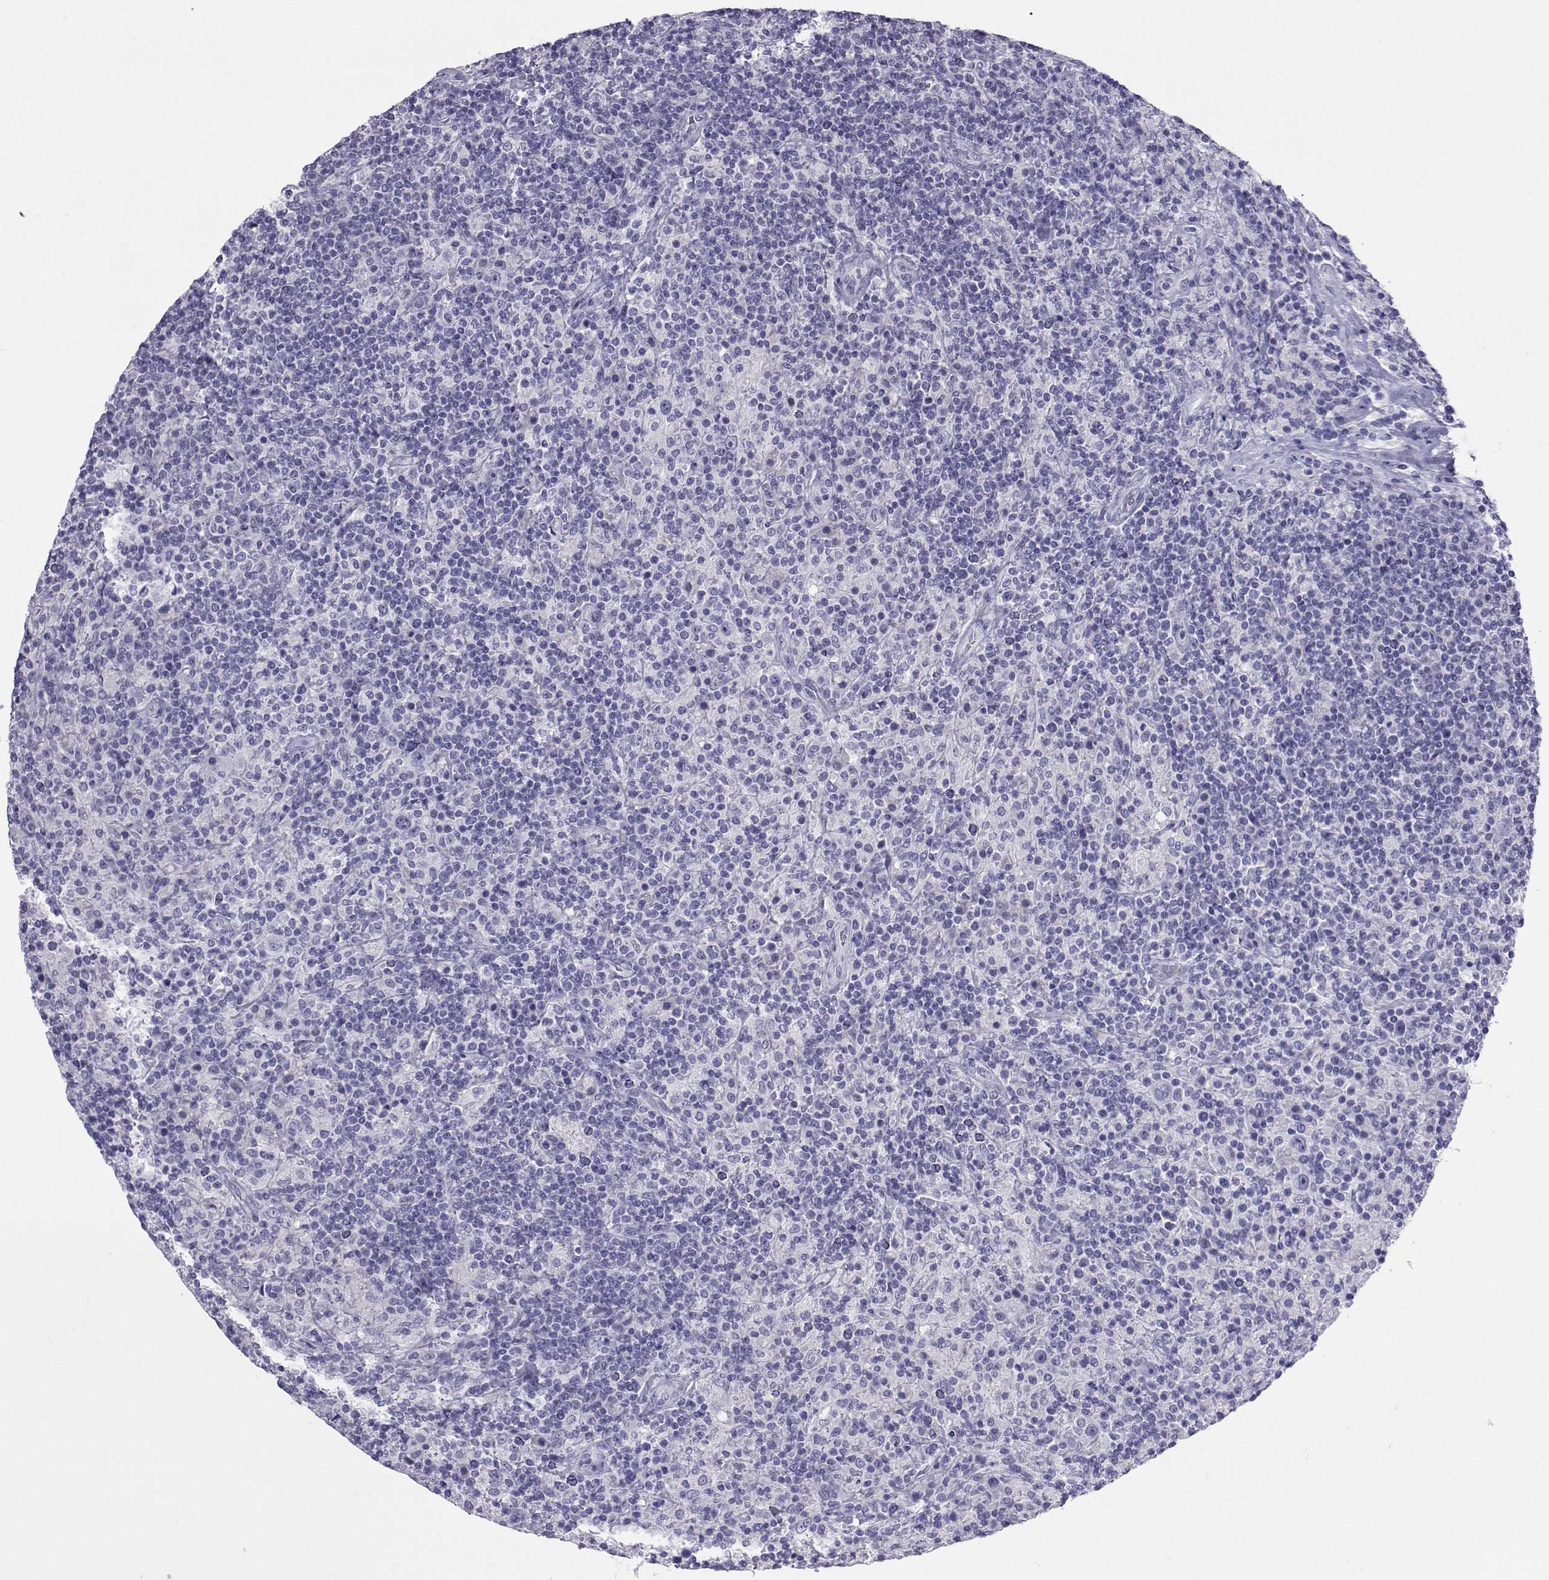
{"staining": {"intensity": "negative", "quantity": "none", "location": "none"}, "tissue": "lymphoma", "cell_type": "Tumor cells", "image_type": "cancer", "snomed": [{"axis": "morphology", "description": "Hodgkin's disease, NOS"}, {"axis": "topography", "description": "Lymph node"}], "caption": "Protein analysis of Hodgkin's disease displays no significant staining in tumor cells.", "gene": "PLIN4", "patient": {"sex": "male", "age": 70}}